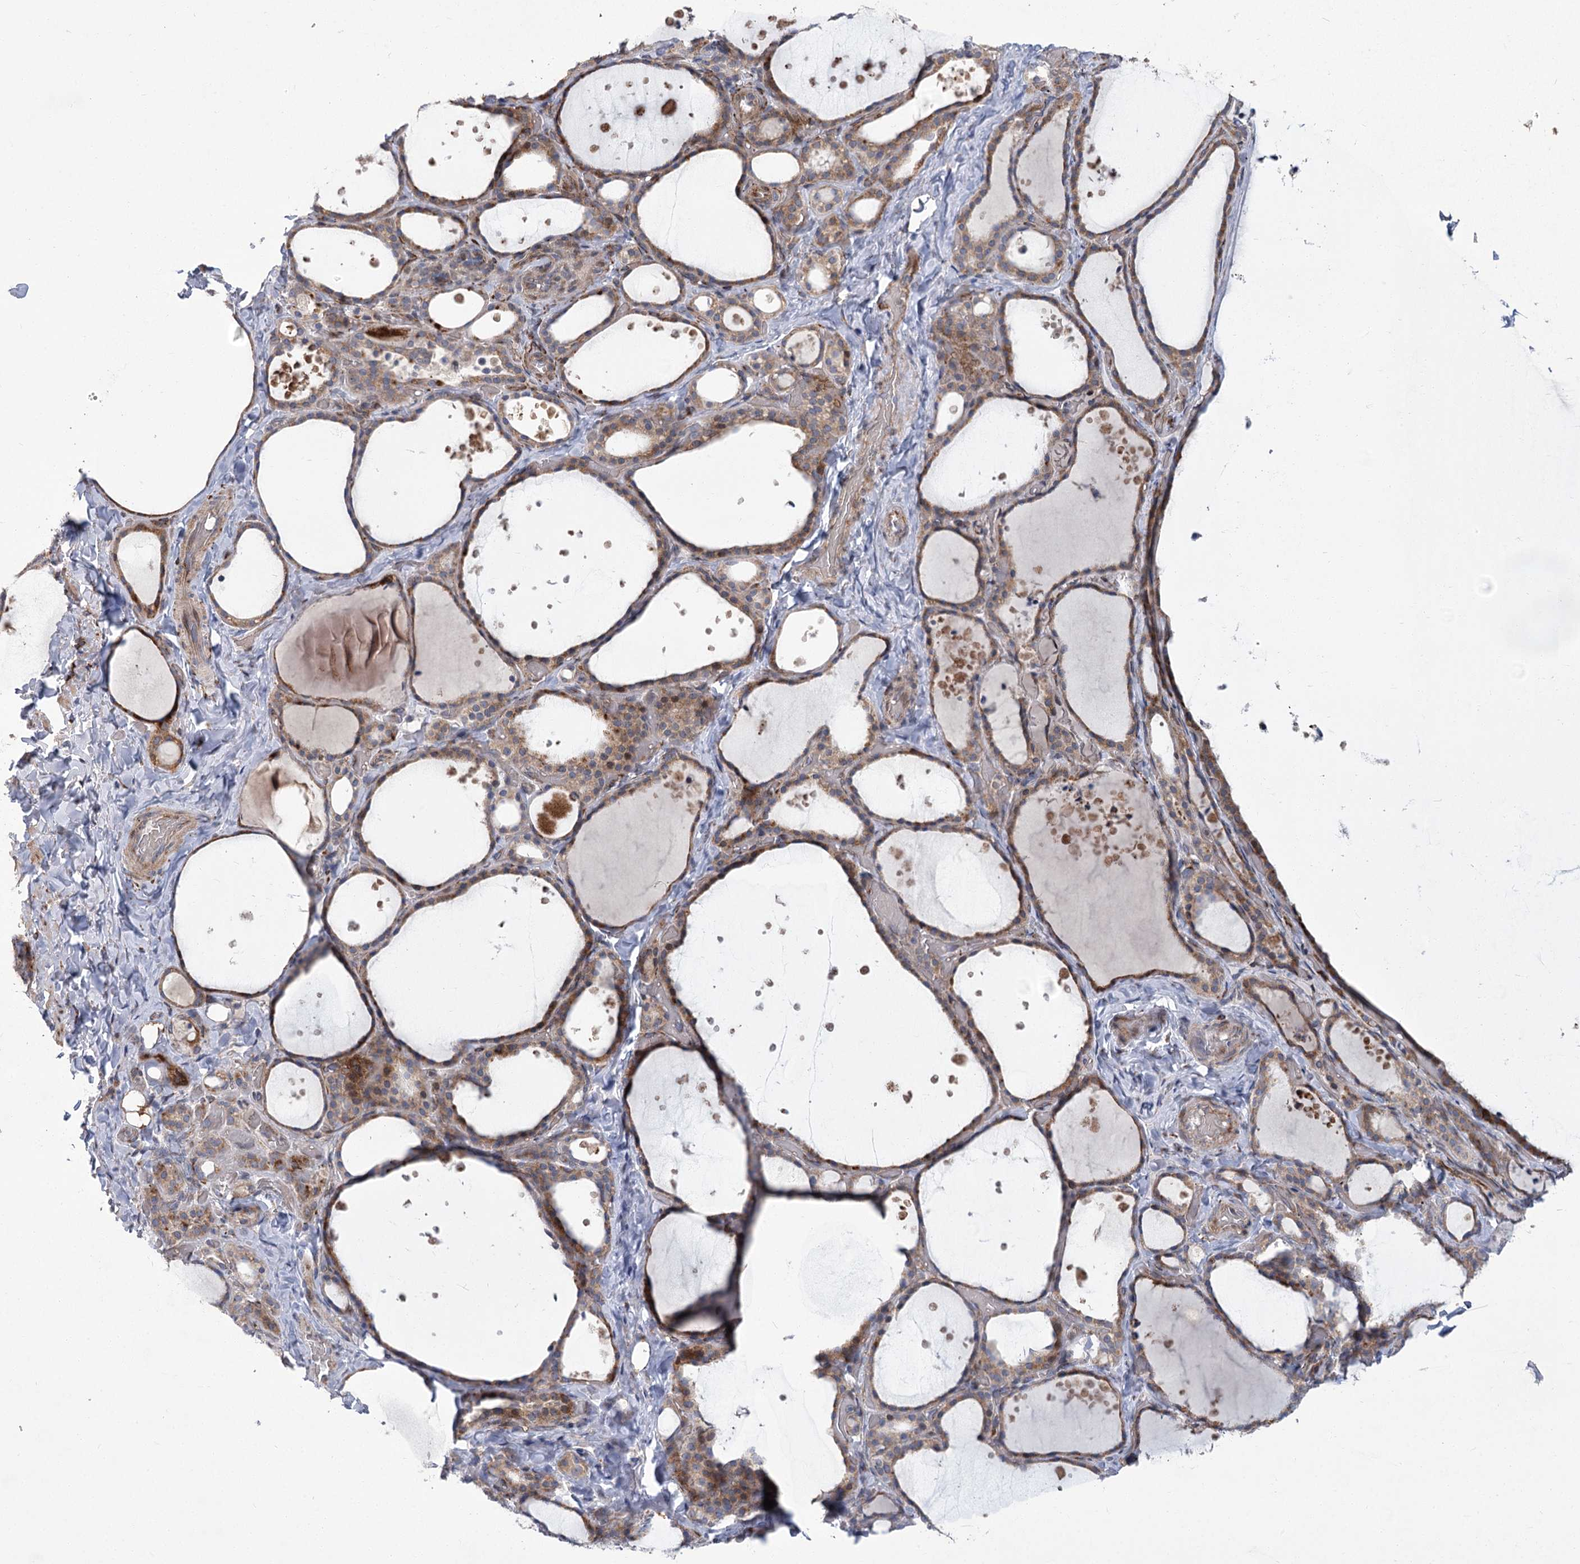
{"staining": {"intensity": "moderate", "quantity": ">75%", "location": "cytoplasmic/membranous"}, "tissue": "thyroid gland", "cell_type": "Glandular cells", "image_type": "normal", "snomed": [{"axis": "morphology", "description": "Normal tissue, NOS"}, {"axis": "topography", "description": "Thyroid gland"}], "caption": "A medium amount of moderate cytoplasmic/membranous positivity is appreciated in about >75% of glandular cells in unremarkable thyroid gland.", "gene": "GCNT4", "patient": {"sex": "female", "age": 44}}